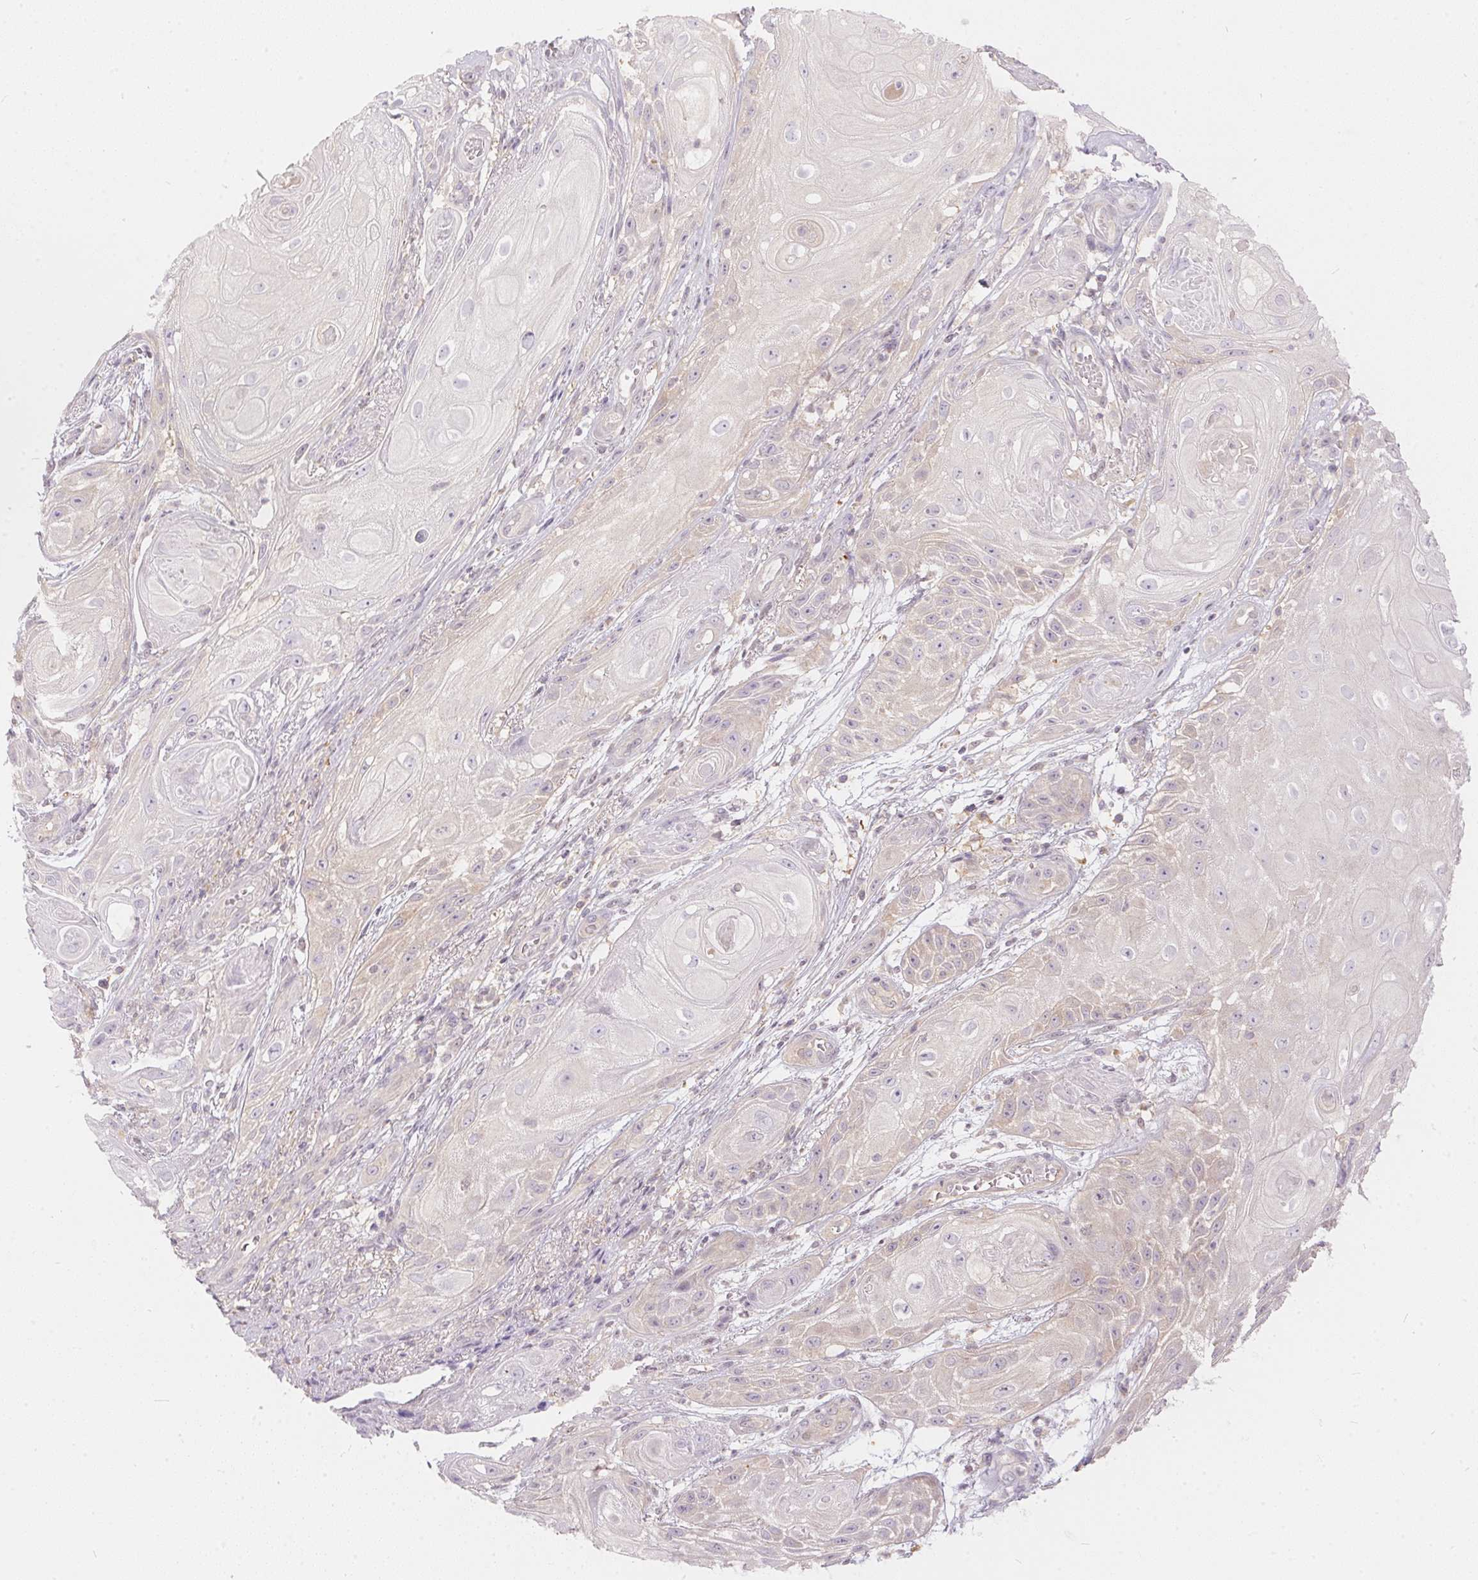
{"staining": {"intensity": "negative", "quantity": "none", "location": "none"}, "tissue": "skin cancer", "cell_type": "Tumor cells", "image_type": "cancer", "snomed": [{"axis": "morphology", "description": "Squamous cell carcinoma, NOS"}, {"axis": "topography", "description": "Skin"}], "caption": "Immunohistochemistry photomicrograph of neoplastic tissue: skin squamous cell carcinoma stained with DAB (3,3'-diaminobenzidine) shows no significant protein staining in tumor cells.", "gene": "BLMH", "patient": {"sex": "male", "age": 62}}